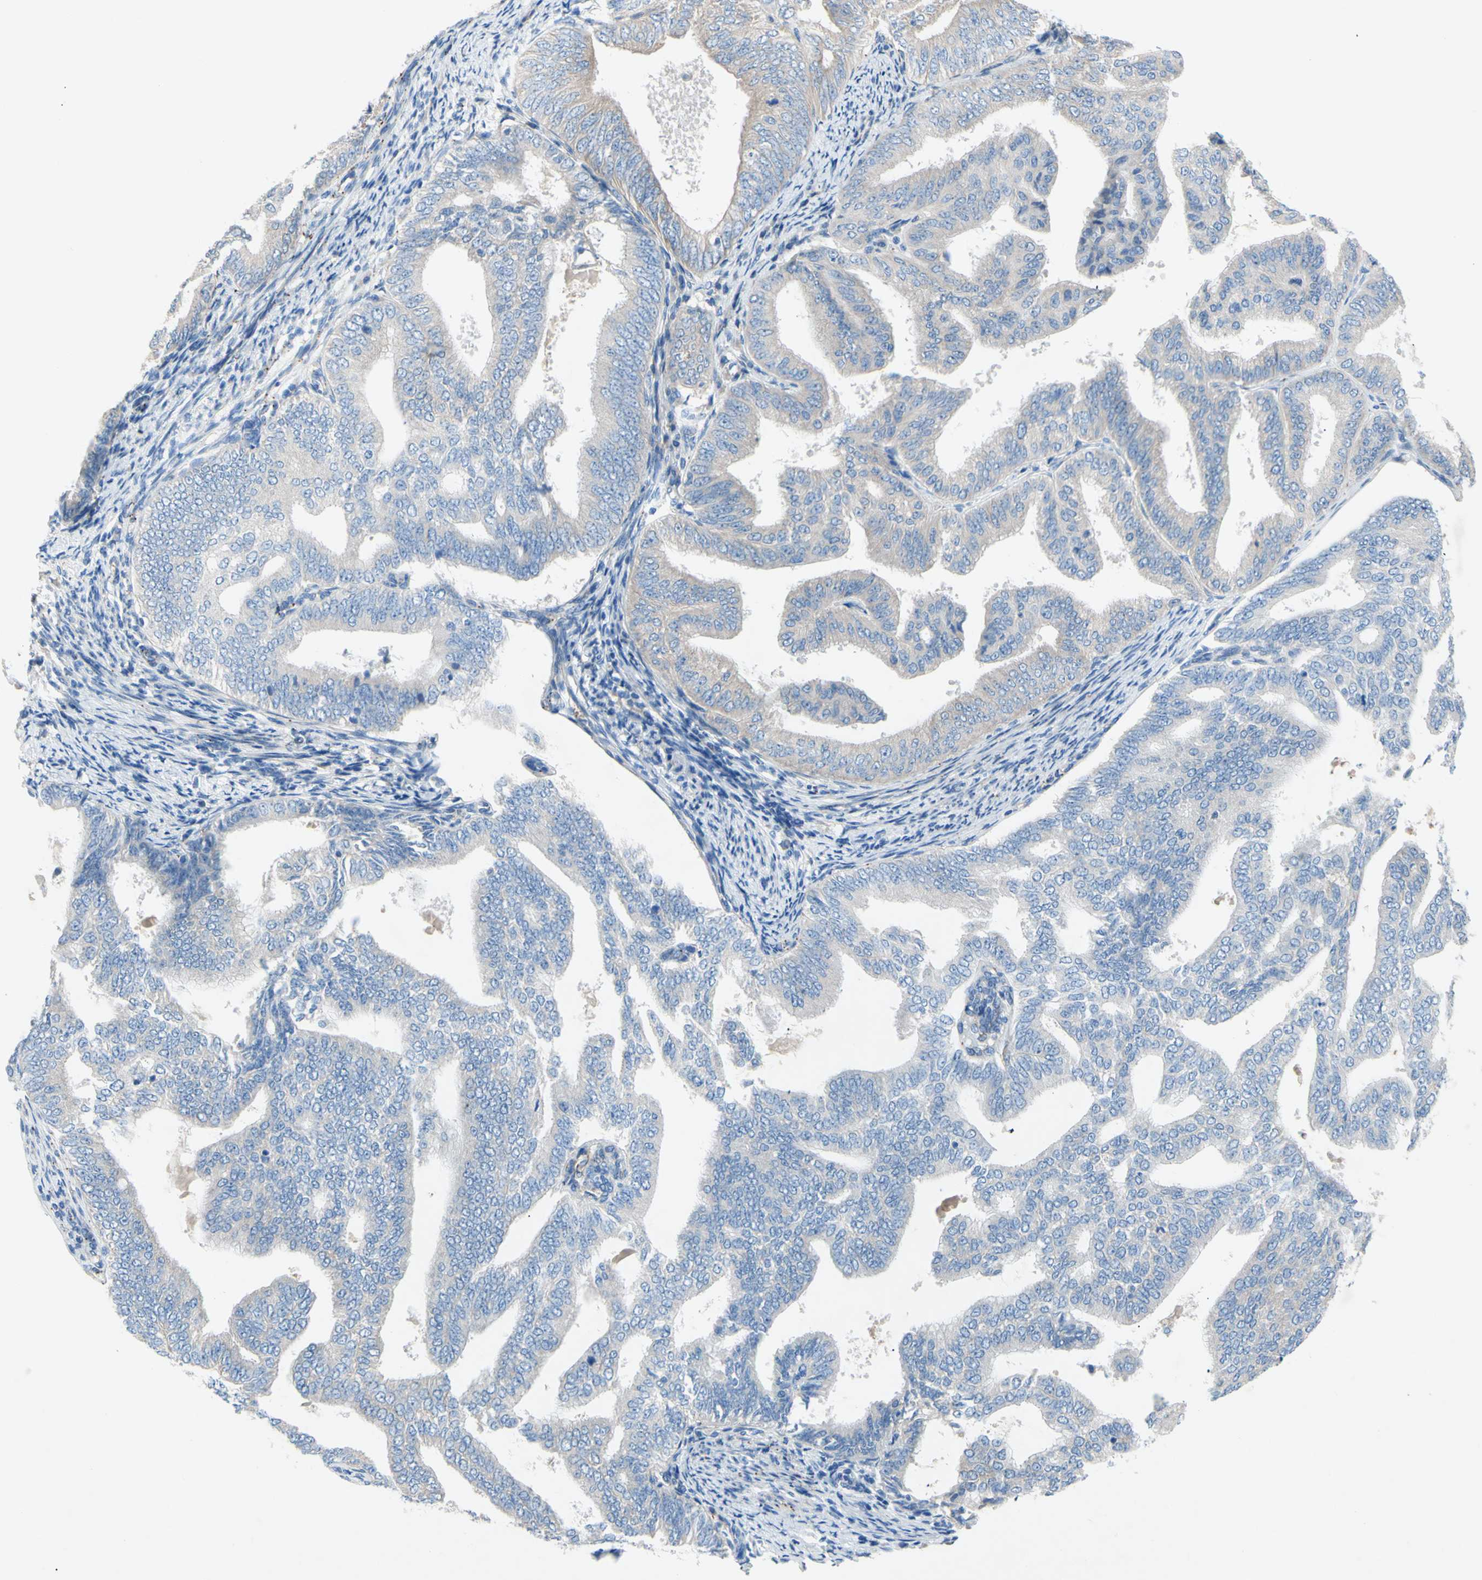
{"staining": {"intensity": "negative", "quantity": "none", "location": "none"}, "tissue": "endometrial cancer", "cell_type": "Tumor cells", "image_type": "cancer", "snomed": [{"axis": "morphology", "description": "Adenocarcinoma, NOS"}, {"axis": "topography", "description": "Endometrium"}], "caption": "Tumor cells are negative for protein expression in human endometrial cancer (adenocarcinoma).", "gene": "TMIGD2", "patient": {"sex": "female", "age": 58}}